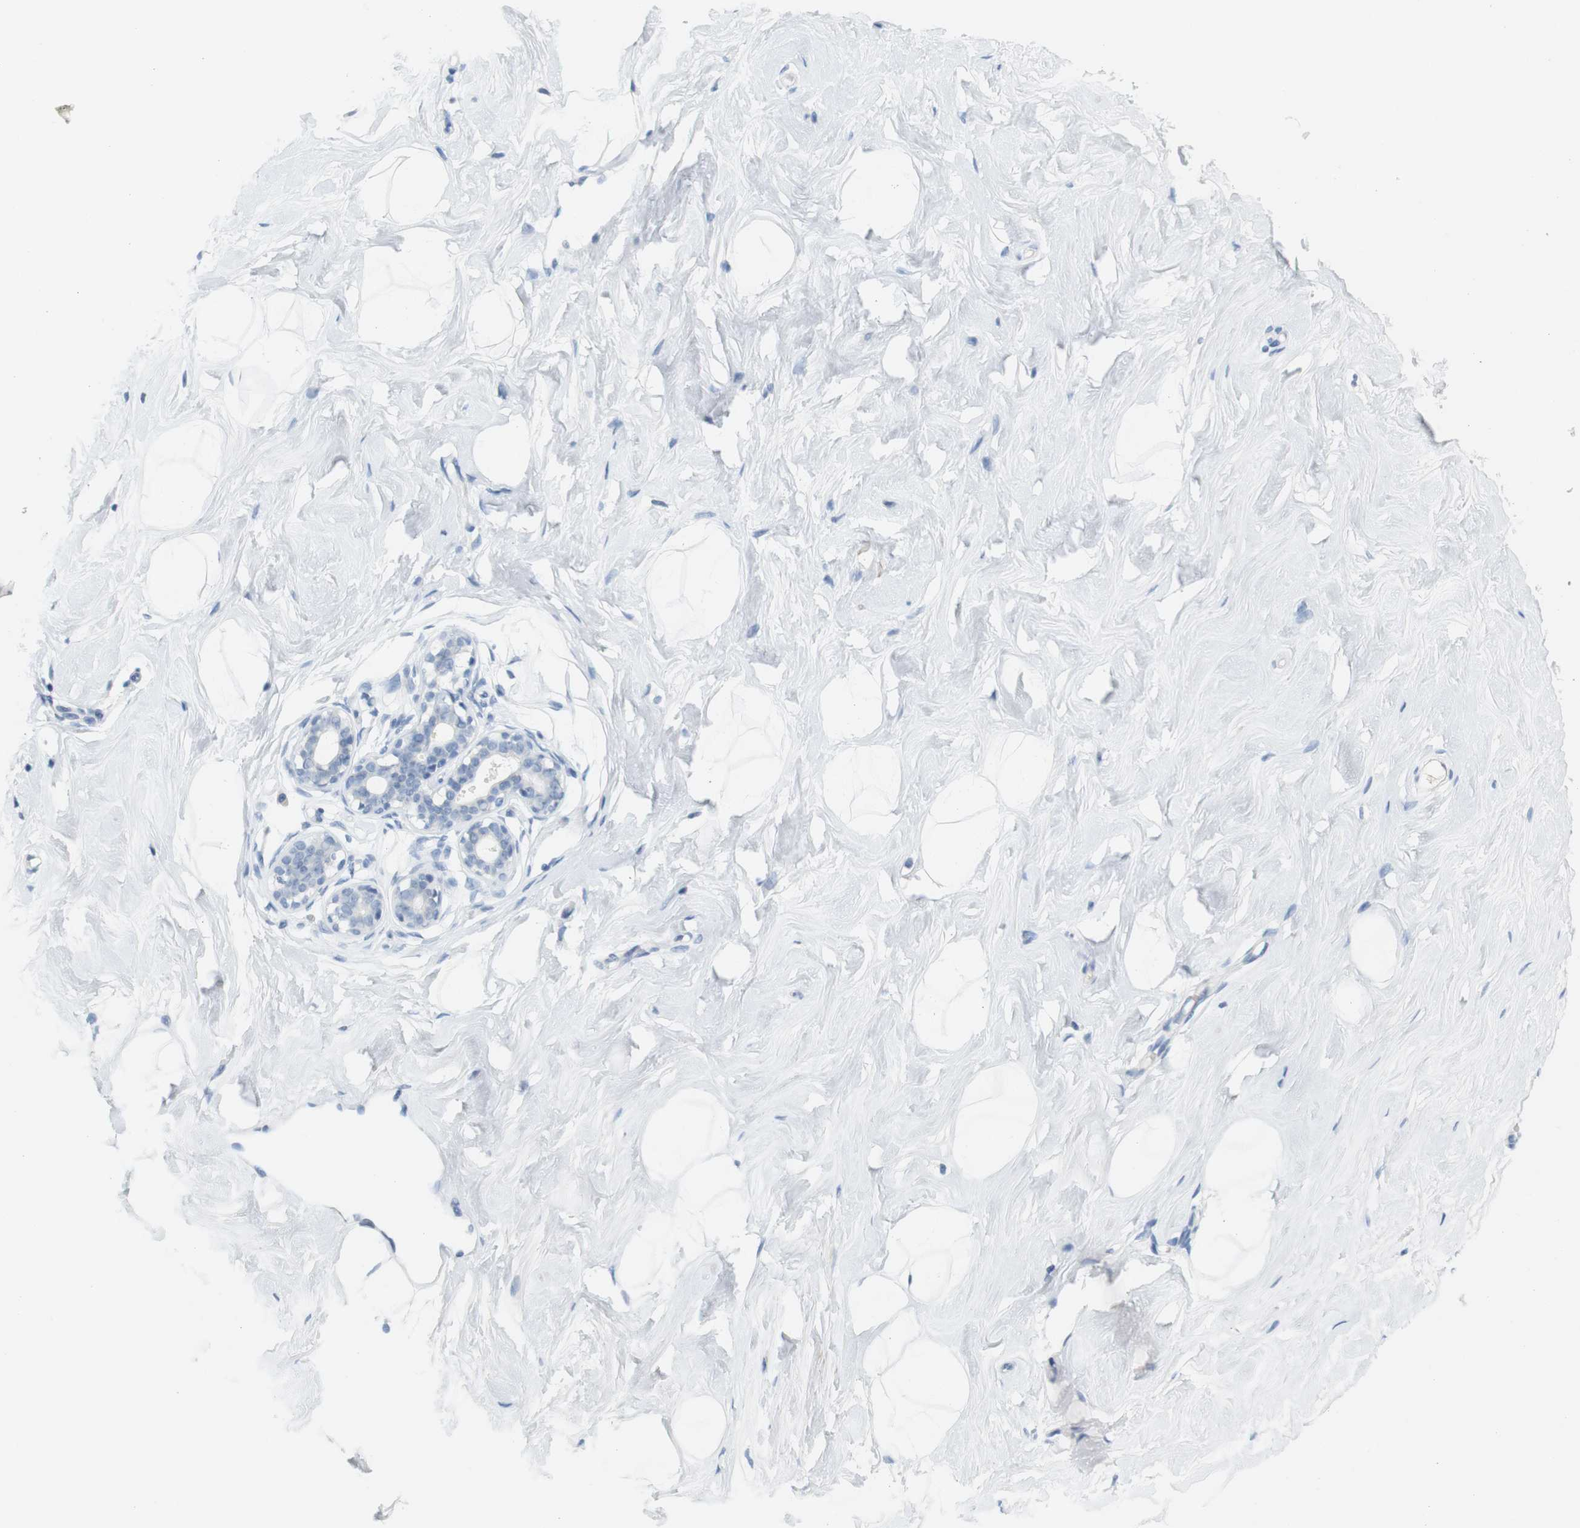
{"staining": {"intensity": "negative", "quantity": "none", "location": "none"}, "tissue": "breast", "cell_type": "Adipocytes", "image_type": "normal", "snomed": [{"axis": "morphology", "description": "Normal tissue, NOS"}, {"axis": "topography", "description": "Breast"}], "caption": "Immunohistochemistry (IHC) image of normal breast: breast stained with DAB demonstrates no significant protein expression in adipocytes.", "gene": "HRH2", "patient": {"sex": "female", "age": 23}}